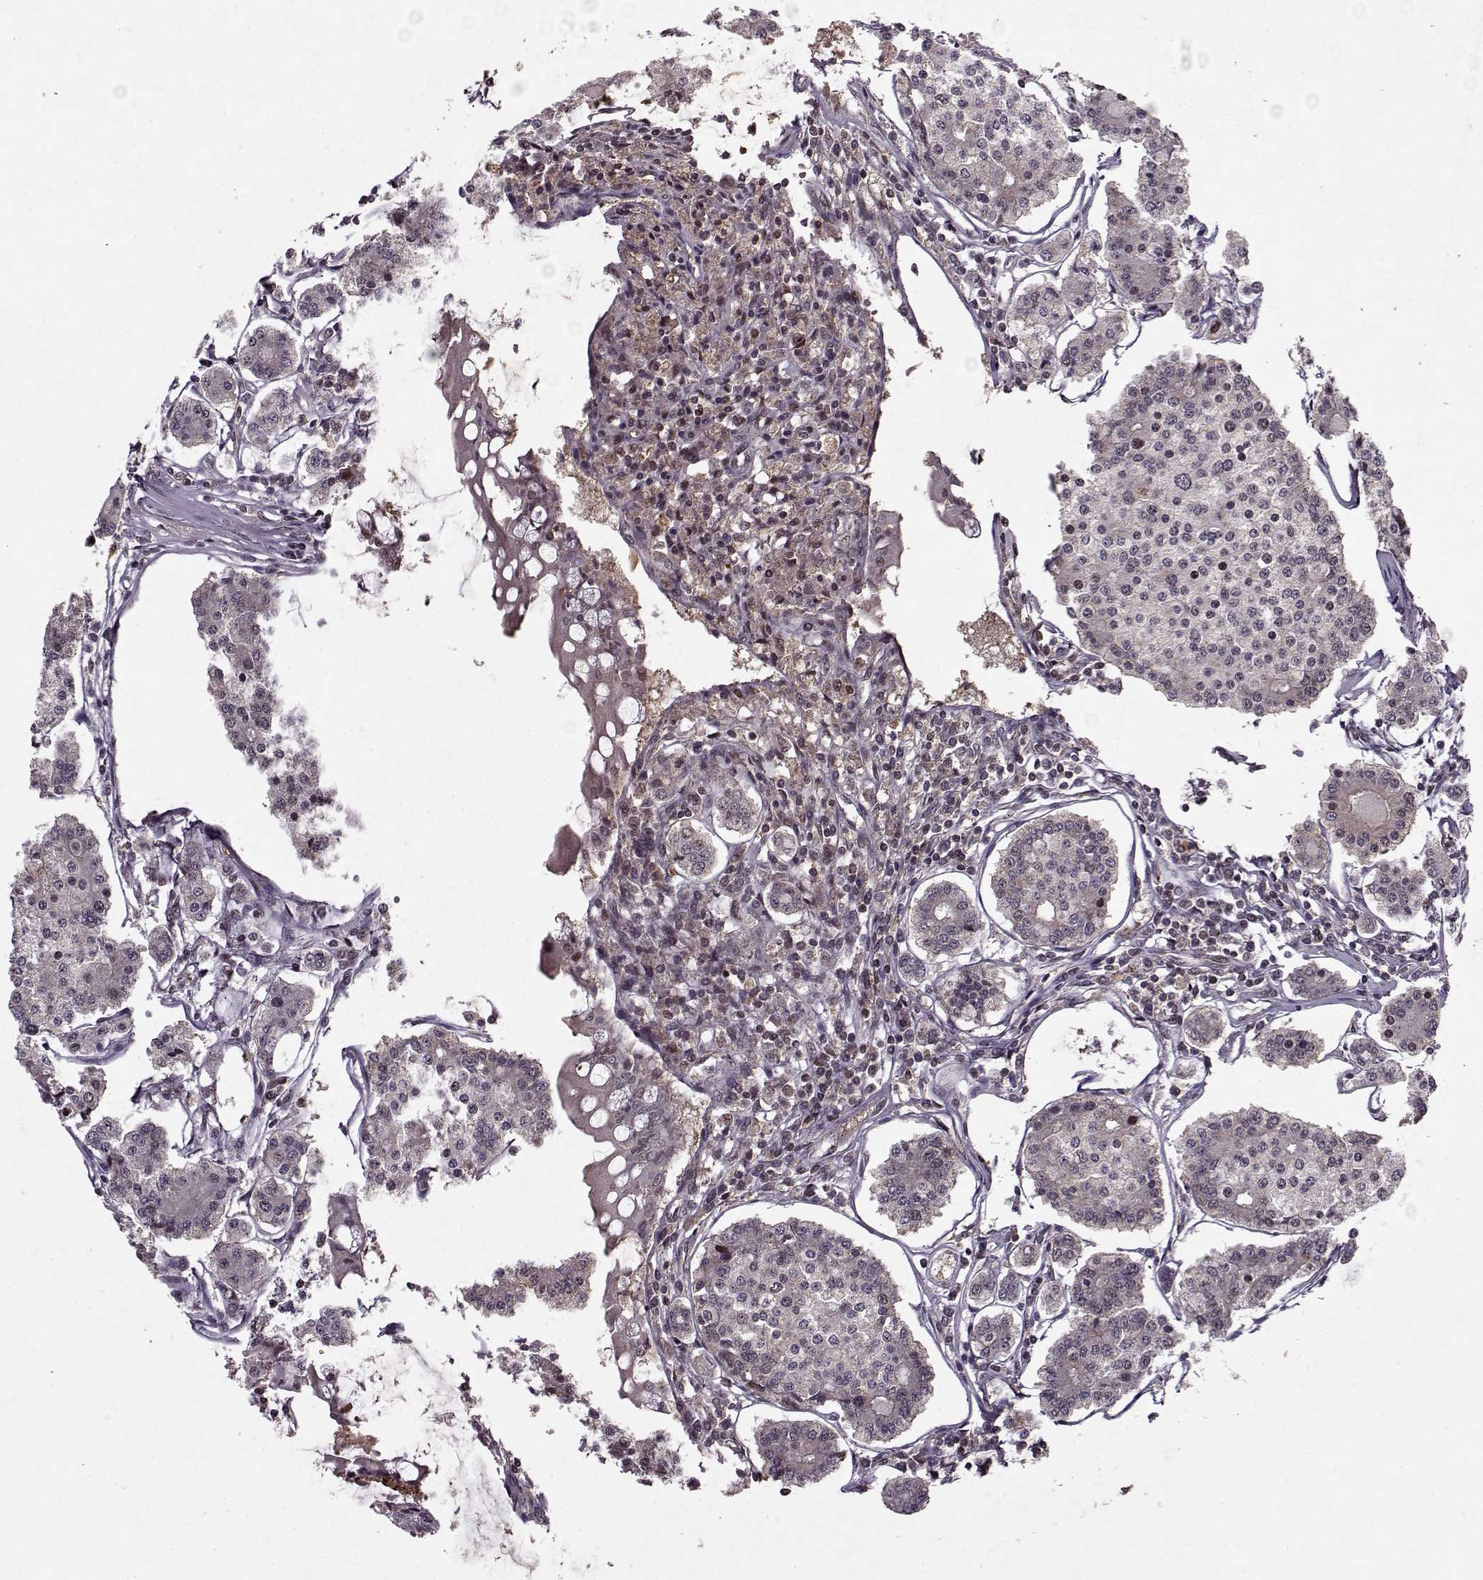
{"staining": {"intensity": "negative", "quantity": "none", "location": "none"}, "tissue": "carcinoid", "cell_type": "Tumor cells", "image_type": "cancer", "snomed": [{"axis": "morphology", "description": "Carcinoid, malignant, NOS"}, {"axis": "topography", "description": "Small intestine"}], "caption": "Tumor cells are negative for protein expression in human carcinoid. (Stains: DAB (3,3'-diaminobenzidine) immunohistochemistry with hematoxylin counter stain, Microscopy: brightfield microscopy at high magnification).", "gene": "PSMA7", "patient": {"sex": "female", "age": 65}}